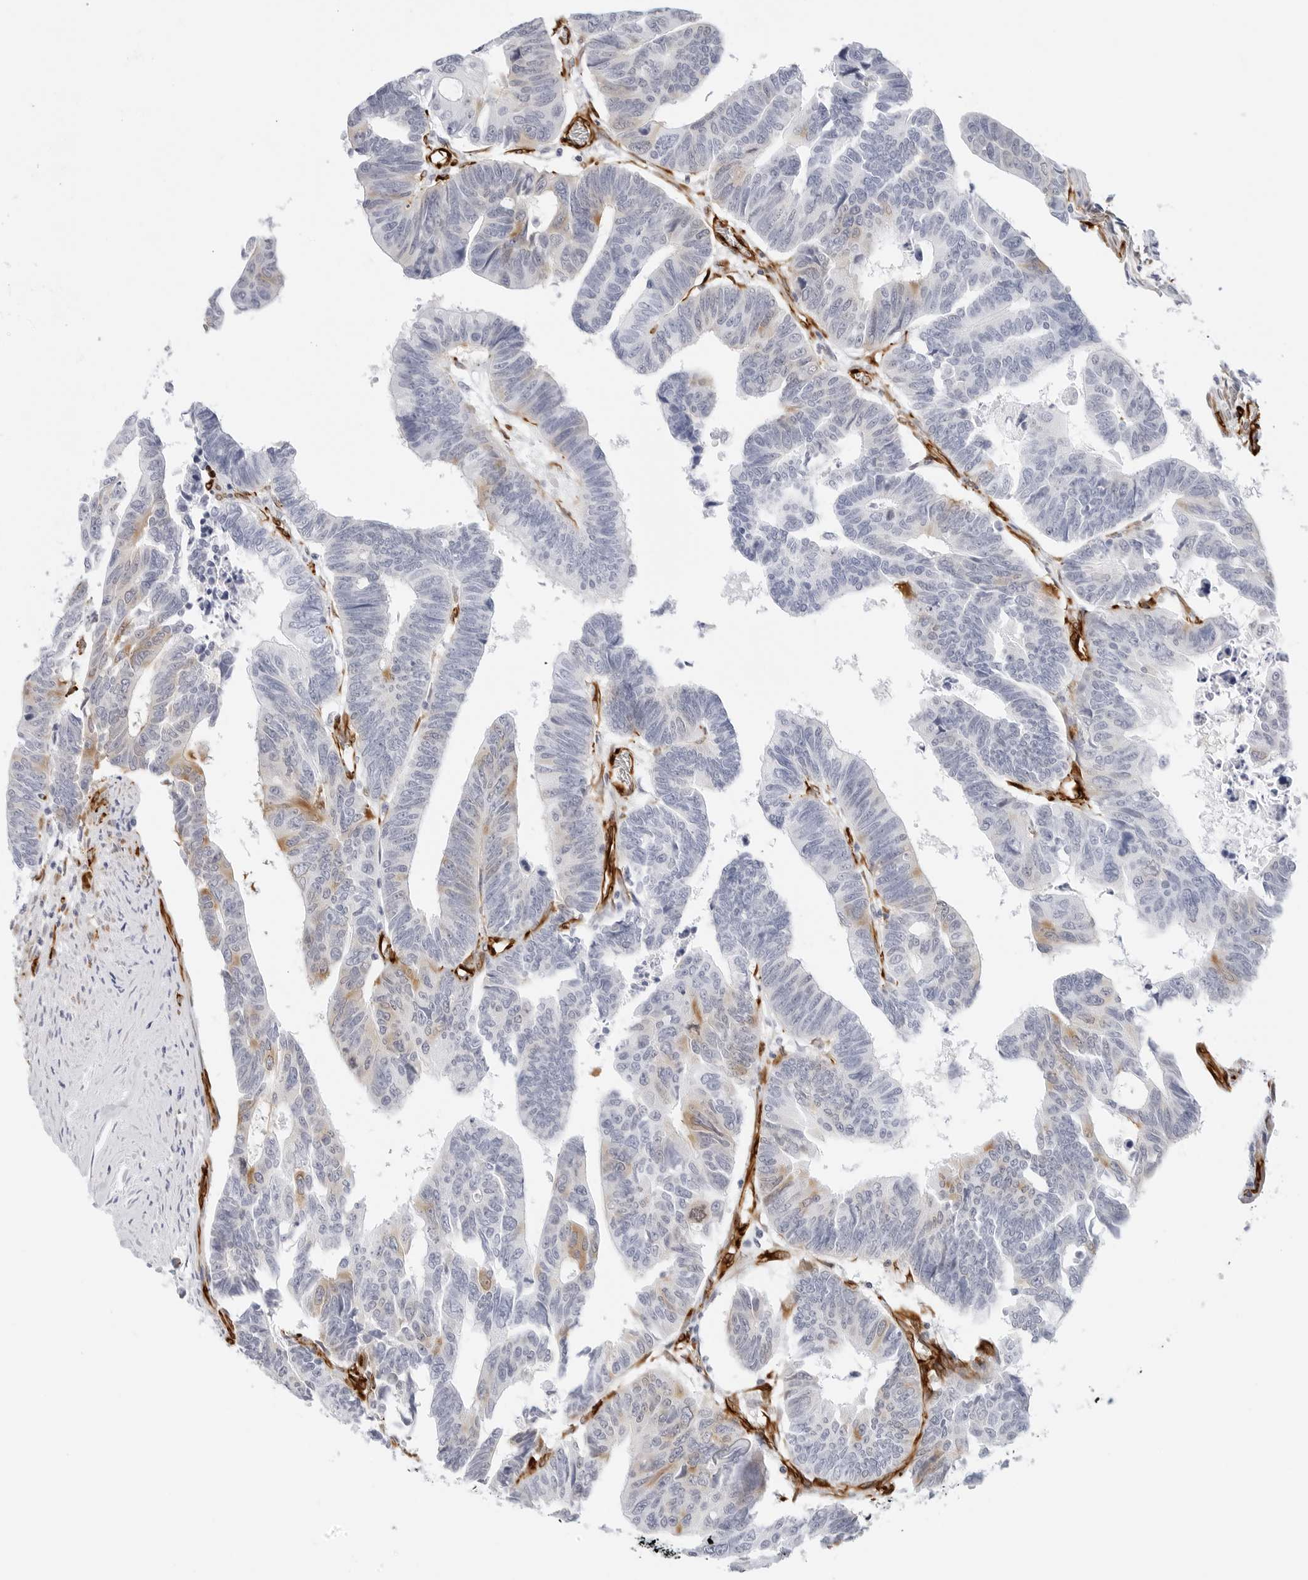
{"staining": {"intensity": "weak", "quantity": "<25%", "location": "cytoplasmic/membranous"}, "tissue": "colorectal cancer", "cell_type": "Tumor cells", "image_type": "cancer", "snomed": [{"axis": "morphology", "description": "Adenocarcinoma, NOS"}, {"axis": "topography", "description": "Rectum"}], "caption": "Immunohistochemistry (IHC) histopathology image of colorectal cancer (adenocarcinoma) stained for a protein (brown), which reveals no staining in tumor cells. (DAB IHC with hematoxylin counter stain).", "gene": "NES", "patient": {"sex": "female", "age": 65}}